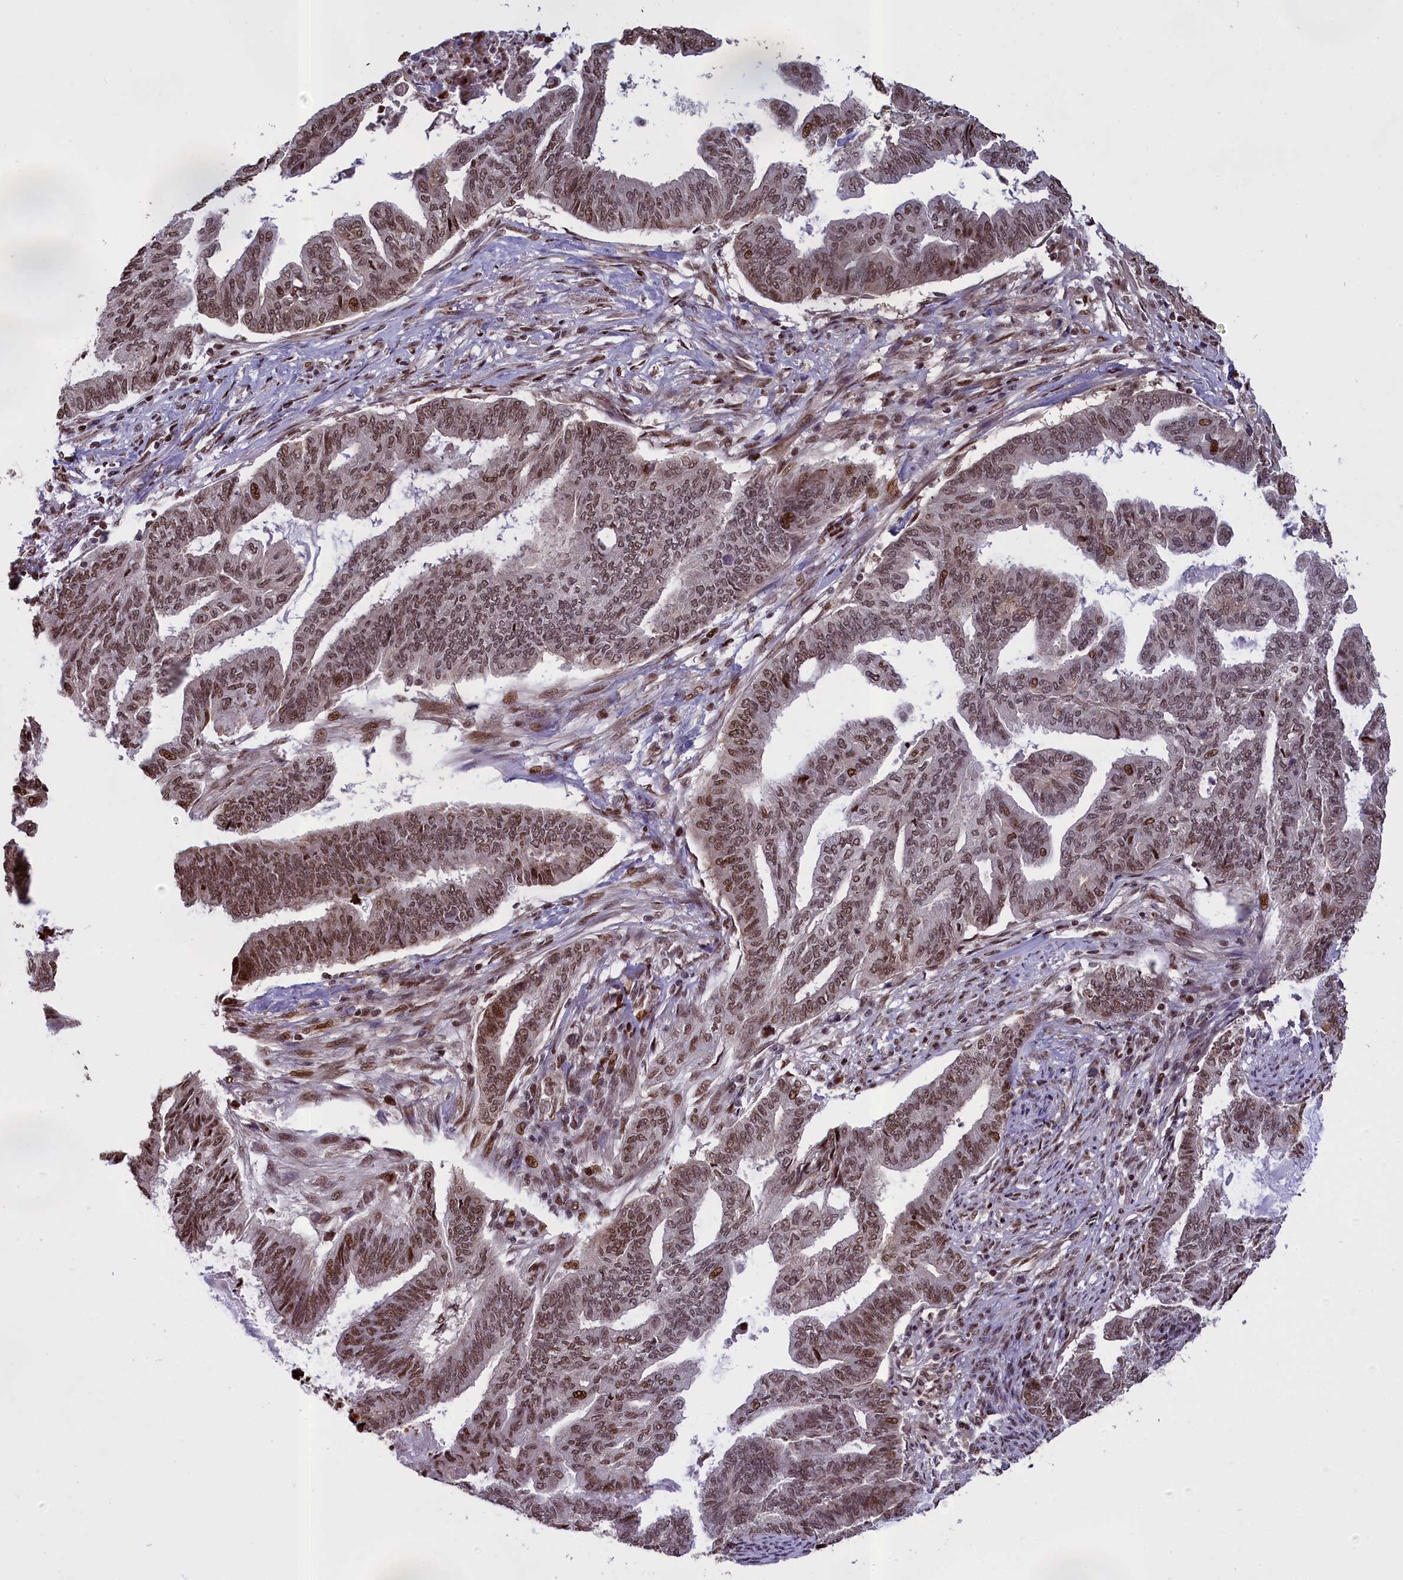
{"staining": {"intensity": "moderate", "quantity": ">75%", "location": "nuclear"}, "tissue": "endometrial cancer", "cell_type": "Tumor cells", "image_type": "cancer", "snomed": [{"axis": "morphology", "description": "Adenocarcinoma, NOS"}, {"axis": "topography", "description": "Endometrium"}], "caption": "A medium amount of moderate nuclear expression is present in approximately >75% of tumor cells in endometrial cancer tissue.", "gene": "RELB", "patient": {"sex": "female", "age": 86}}